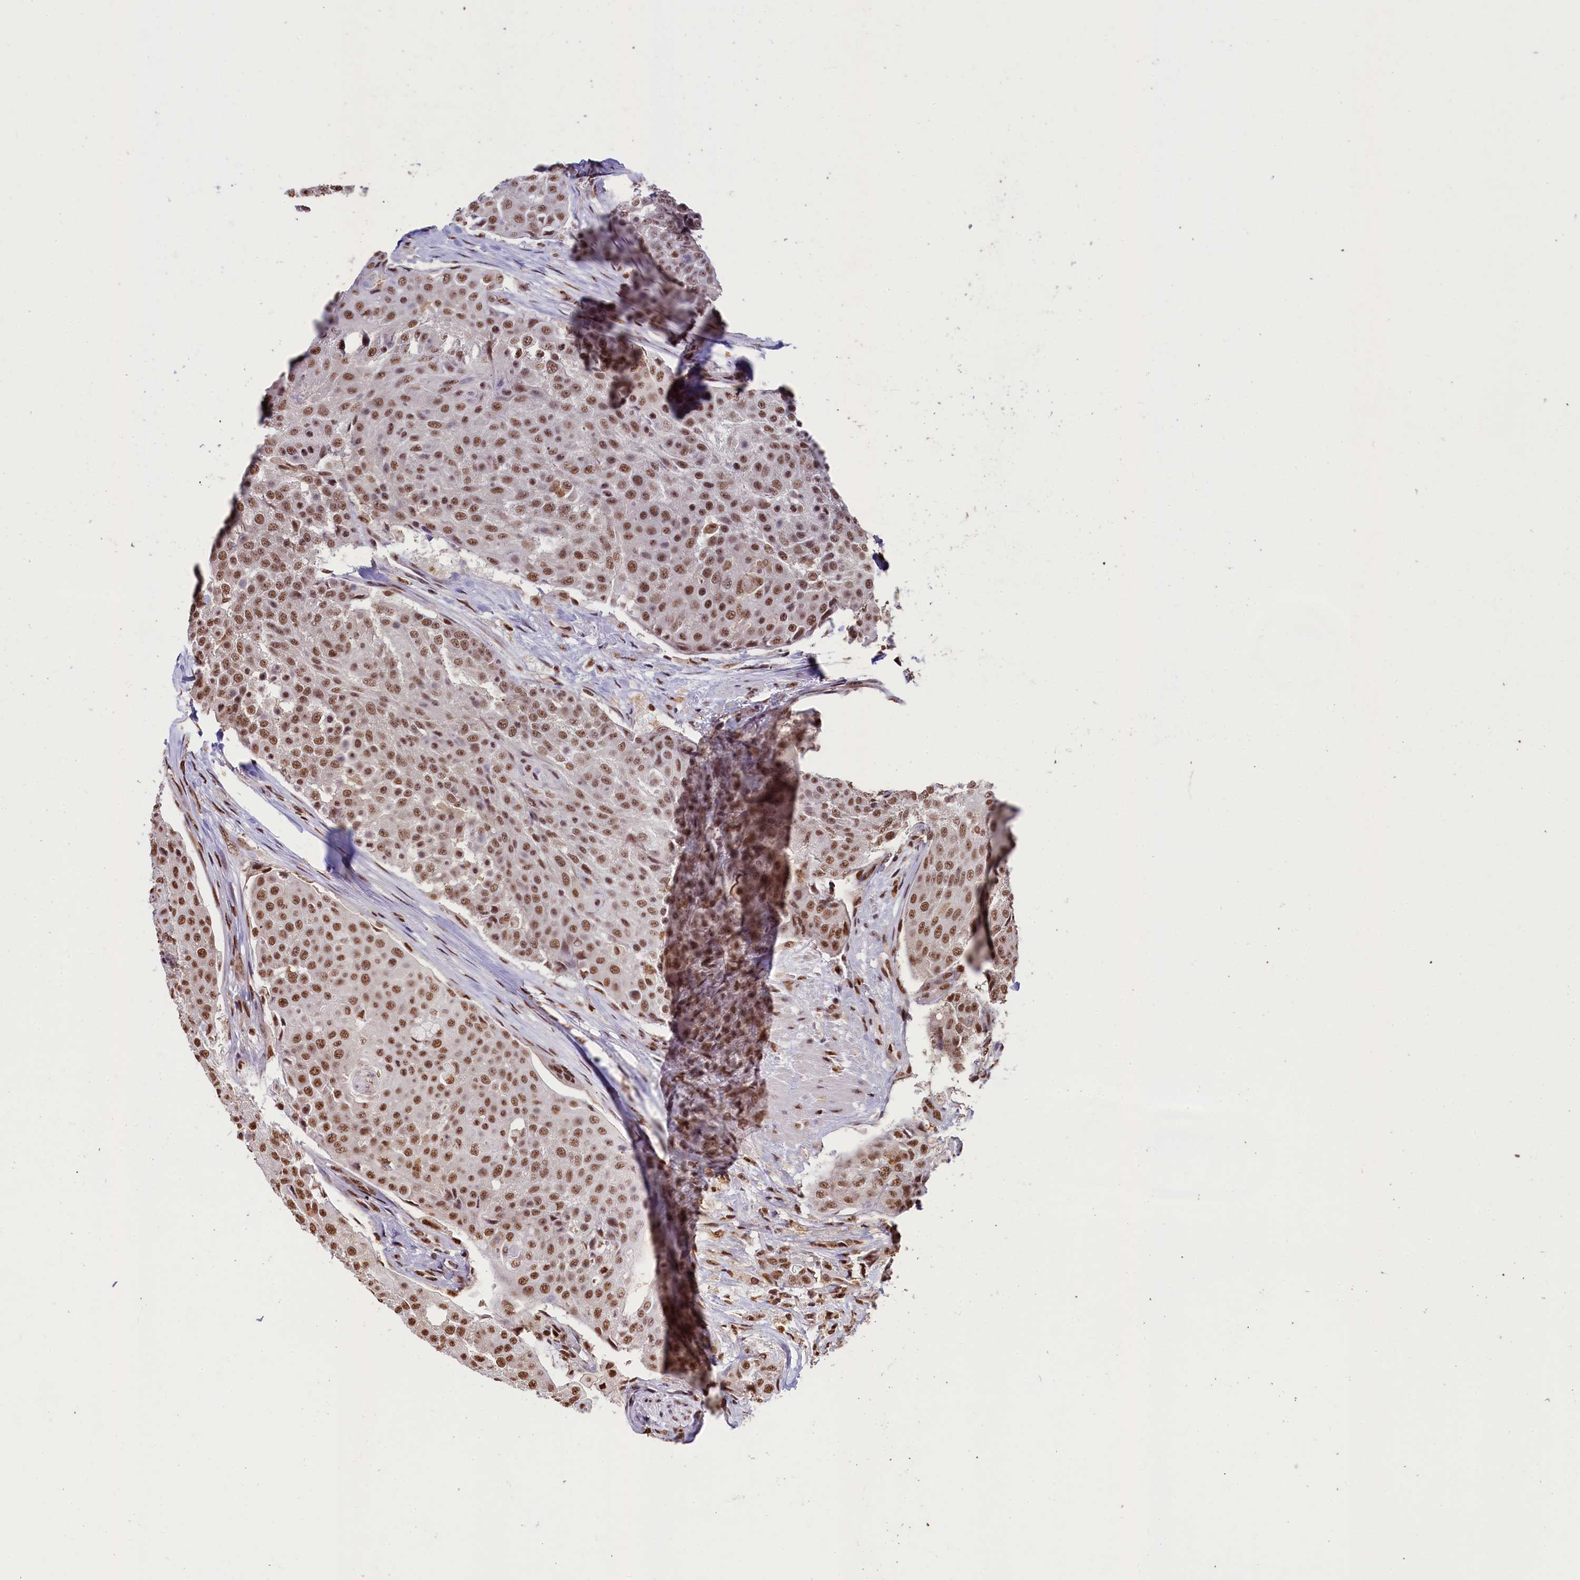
{"staining": {"intensity": "moderate", "quantity": ">75%", "location": "nuclear"}, "tissue": "urothelial cancer", "cell_type": "Tumor cells", "image_type": "cancer", "snomed": [{"axis": "morphology", "description": "Urothelial carcinoma, High grade"}, {"axis": "topography", "description": "Urinary bladder"}], "caption": "Immunohistochemistry (IHC) staining of urothelial cancer, which reveals medium levels of moderate nuclear positivity in about >75% of tumor cells indicating moderate nuclear protein staining. The staining was performed using DAB (brown) for protein detection and nuclei were counterstained in hematoxylin (blue).", "gene": "SNRPD2", "patient": {"sex": "female", "age": 63}}